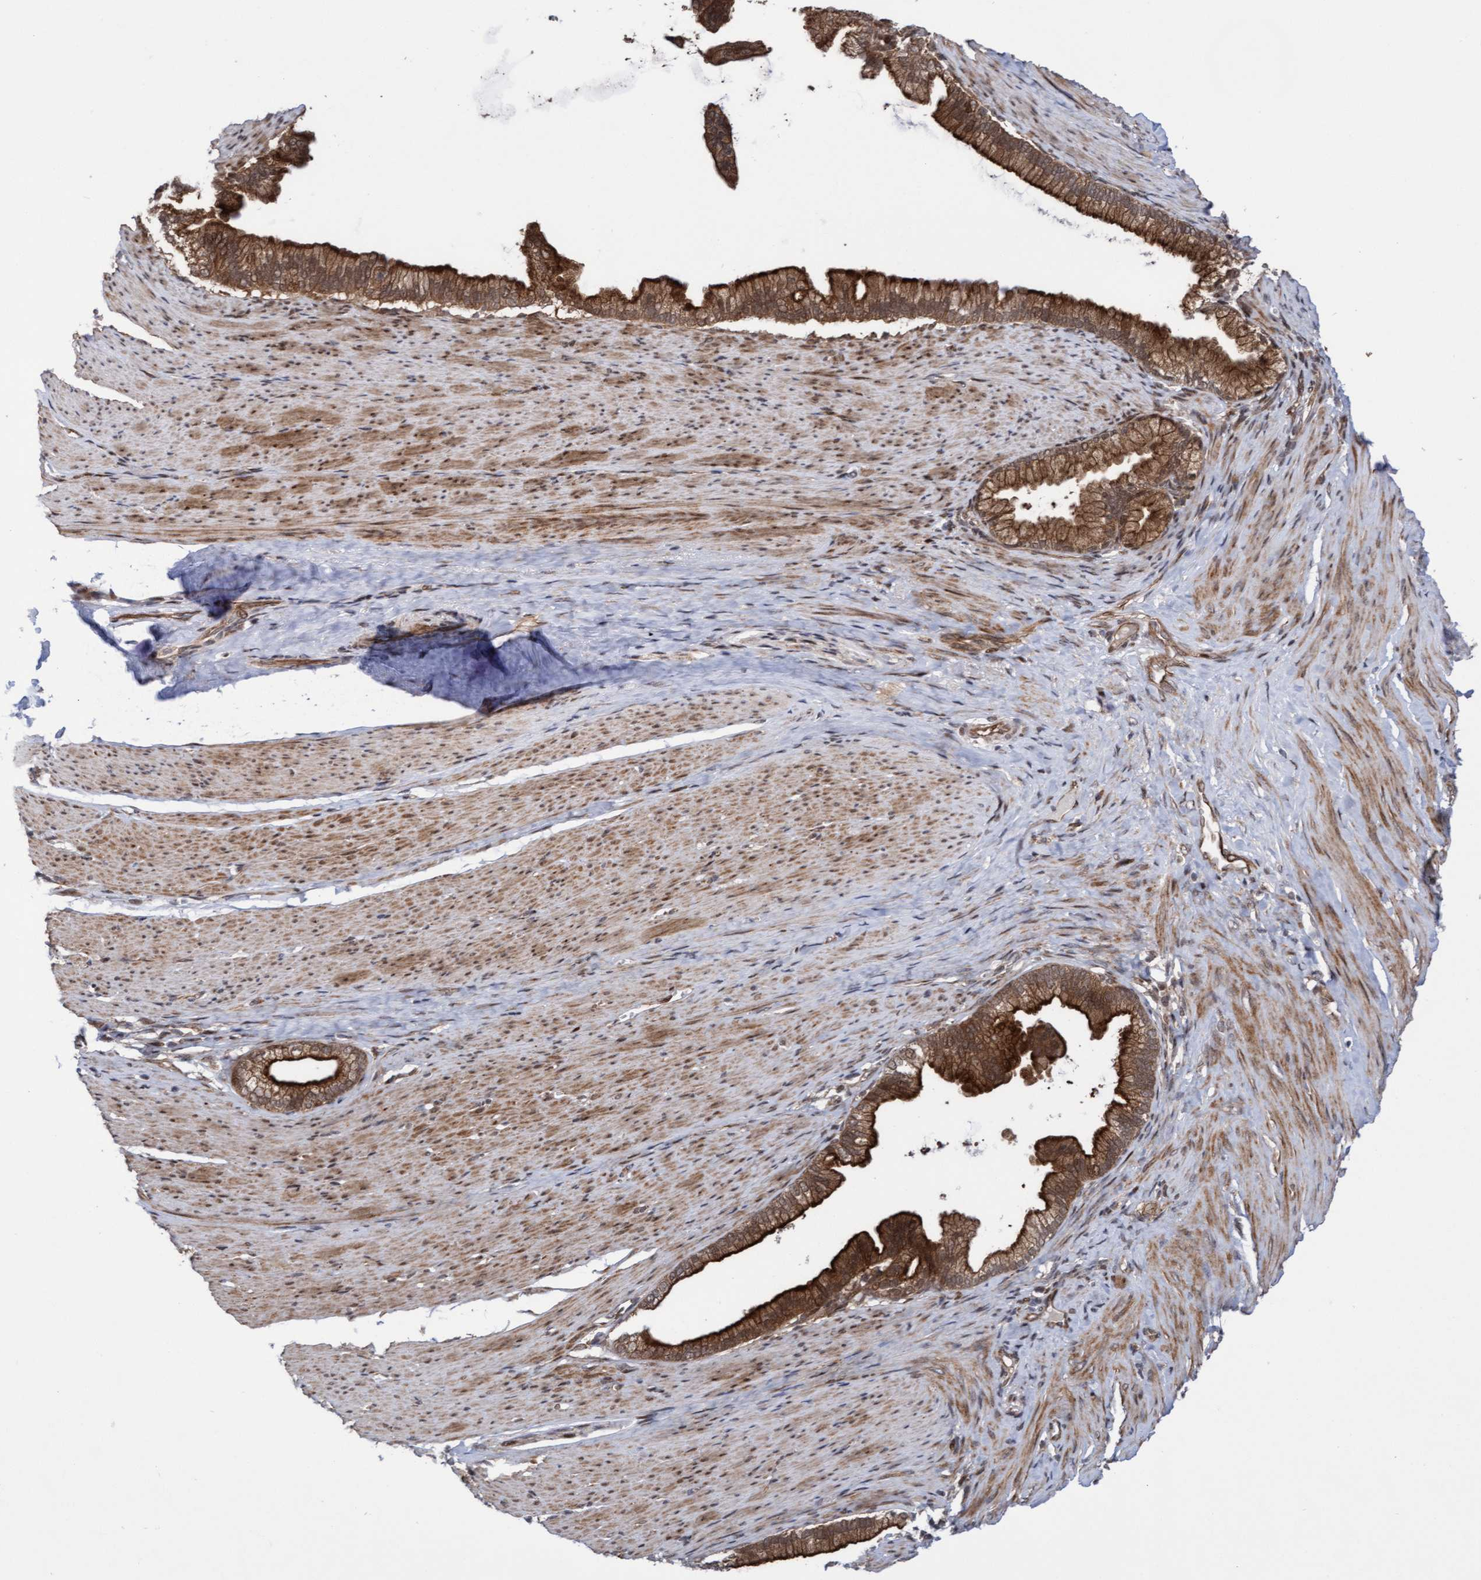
{"staining": {"intensity": "strong", "quantity": ">75%", "location": "cytoplasmic/membranous,nuclear"}, "tissue": "pancreatic cancer", "cell_type": "Tumor cells", "image_type": "cancer", "snomed": [{"axis": "morphology", "description": "Adenocarcinoma, NOS"}, {"axis": "topography", "description": "Pancreas"}], "caption": "Human pancreatic adenocarcinoma stained for a protein (brown) shows strong cytoplasmic/membranous and nuclear positive expression in approximately >75% of tumor cells.", "gene": "ITFG1", "patient": {"sex": "male", "age": 69}}